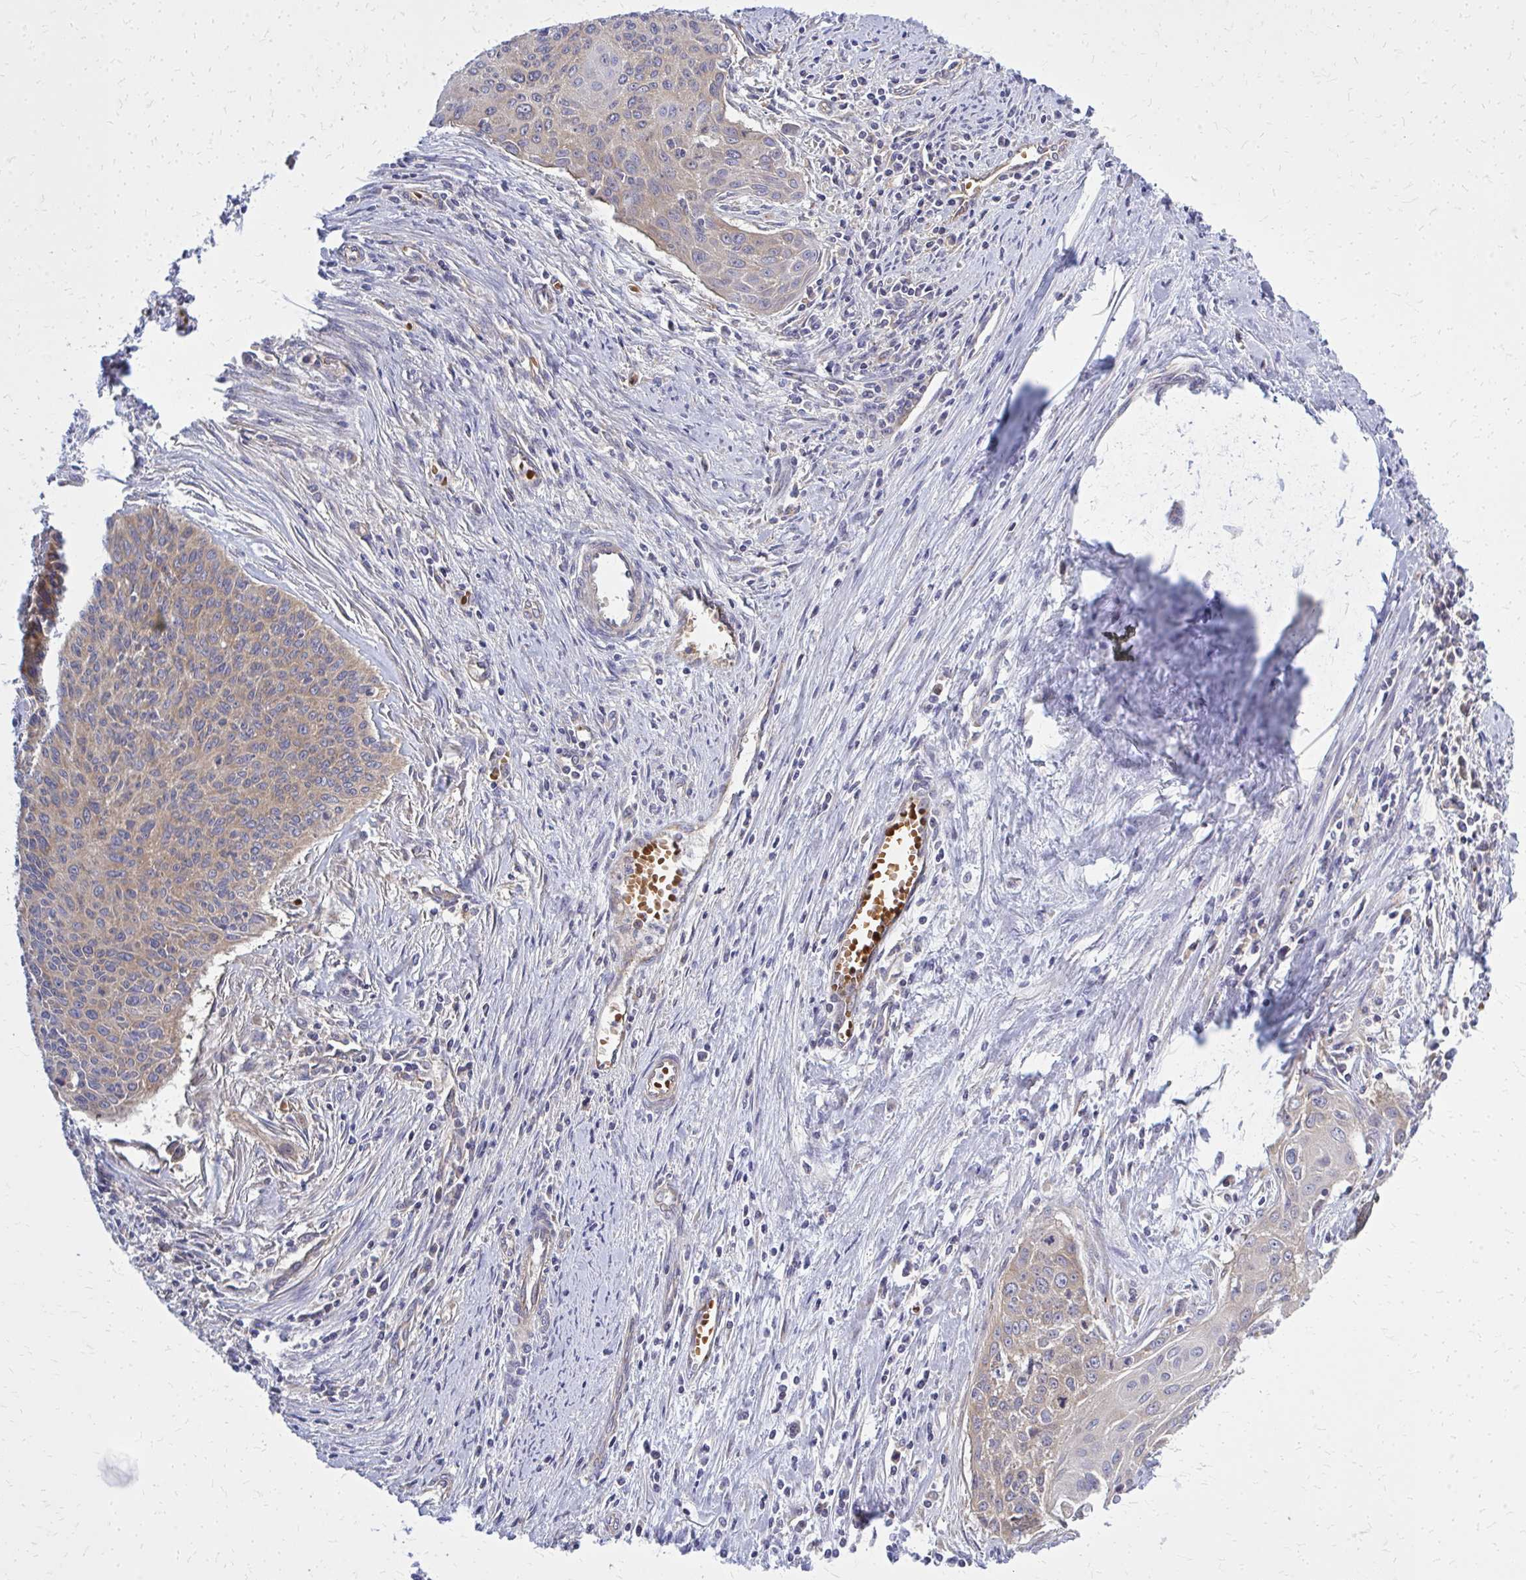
{"staining": {"intensity": "weak", "quantity": ">75%", "location": "cytoplasmic/membranous"}, "tissue": "cervical cancer", "cell_type": "Tumor cells", "image_type": "cancer", "snomed": [{"axis": "morphology", "description": "Squamous cell carcinoma, NOS"}, {"axis": "topography", "description": "Cervix"}], "caption": "About >75% of tumor cells in cervical cancer demonstrate weak cytoplasmic/membranous protein positivity as visualized by brown immunohistochemical staining.", "gene": "PDK4", "patient": {"sex": "female", "age": 55}}